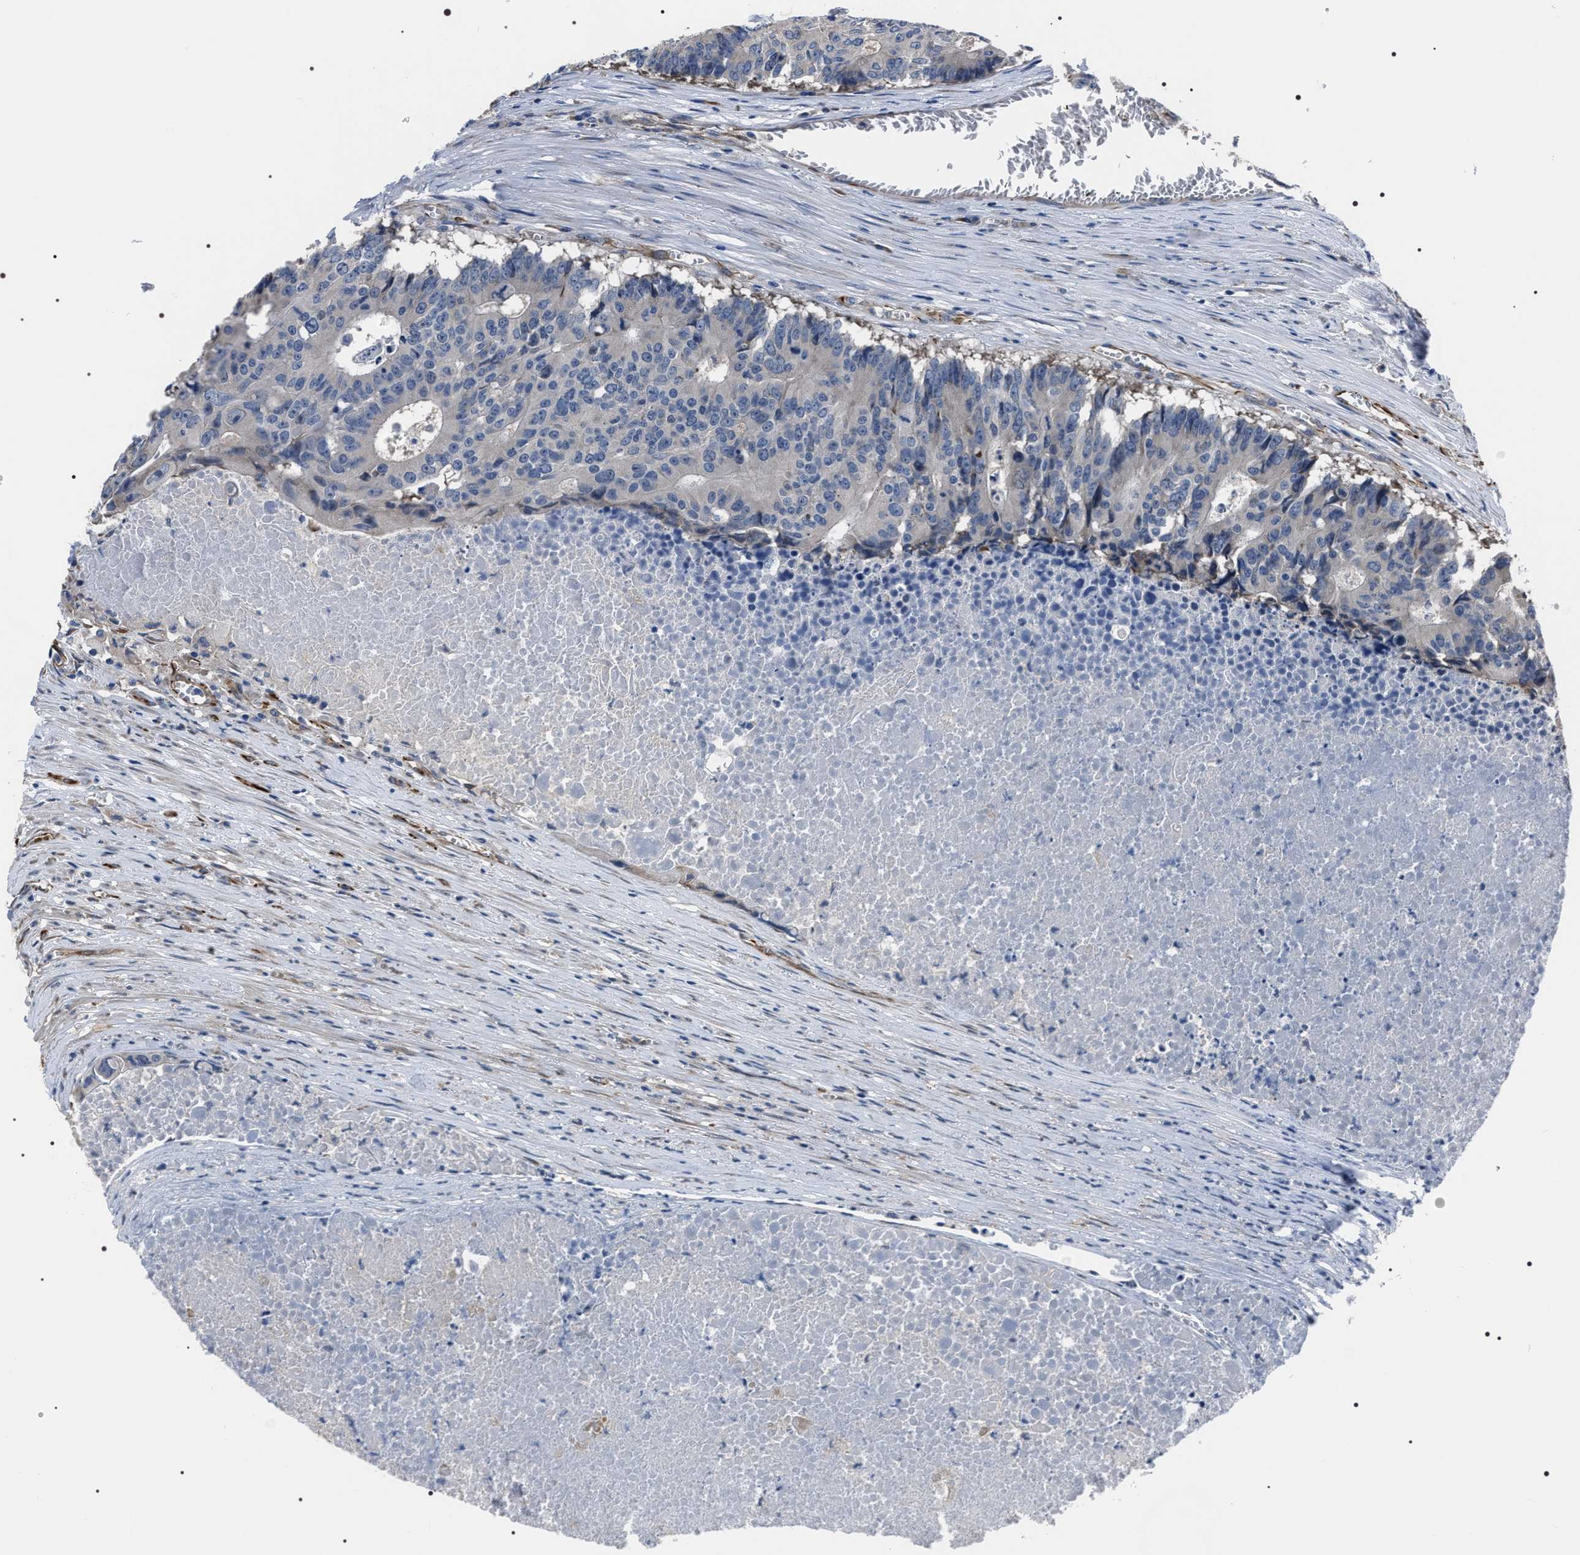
{"staining": {"intensity": "negative", "quantity": "none", "location": "none"}, "tissue": "colorectal cancer", "cell_type": "Tumor cells", "image_type": "cancer", "snomed": [{"axis": "morphology", "description": "Adenocarcinoma, NOS"}, {"axis": "topography", "description": "Colon"}], "caption": "This is a image of immunohistochemistry (IHC) staining of colorectal cancer (adenocarcinoma), which shows no staining in tumor cells.", "gene": "PKD1L1", "patient": {"sex": "male", "age": 87}}